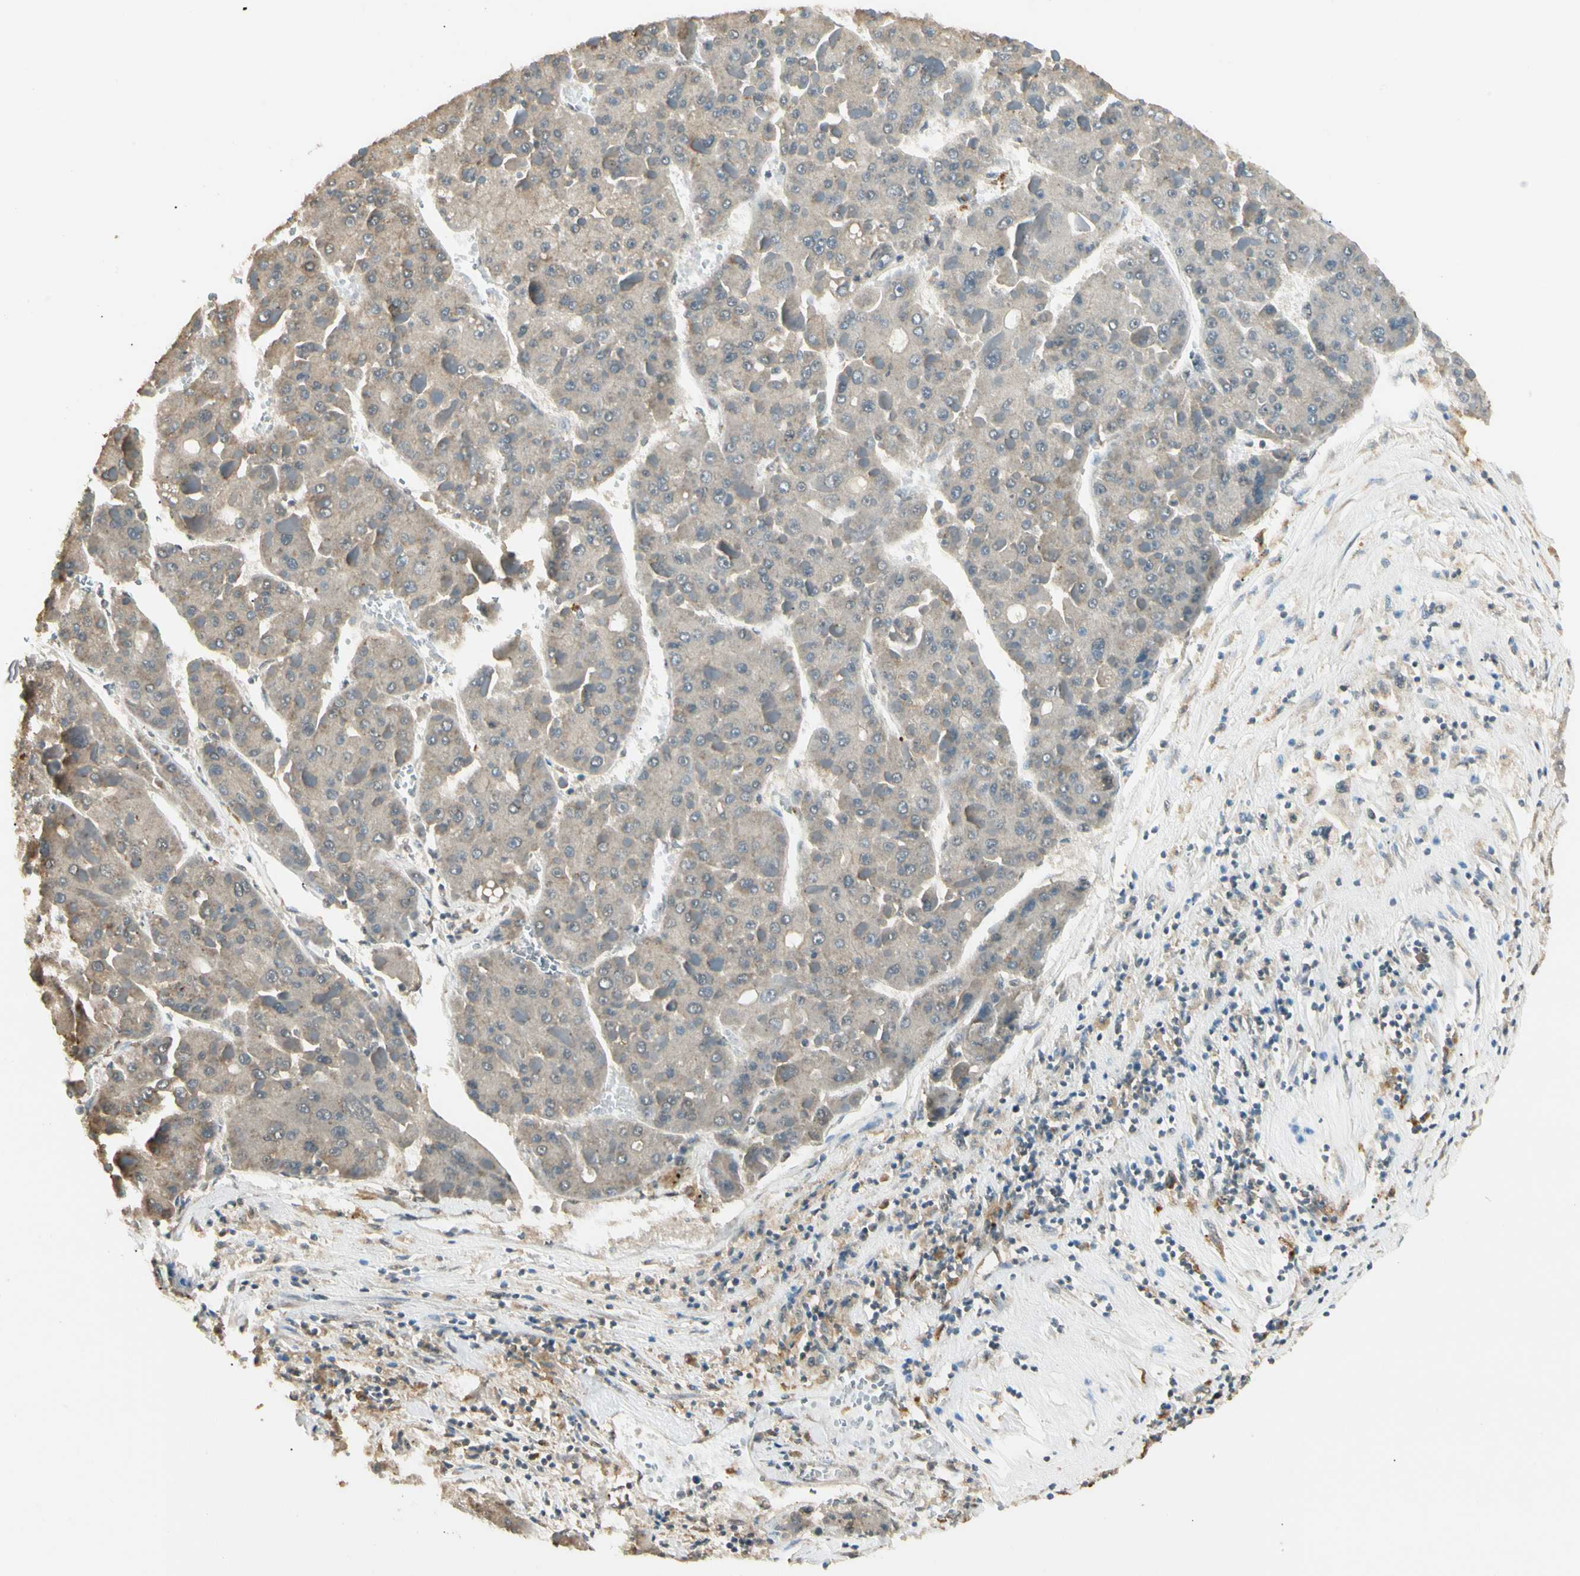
{"staining": {"intensity": "weak", "quantity": ">75%", "location": "cytoplasmic/membranous"}, "tissue": "liver cancer", "cell_type": "Tumor cells", "image_type": "cancer", "snomed": [{"axis": "morphology", "description": "Carcinoma, Hepatocellular, NOS"}, {"axis": "topography", "description": "Liver"}], "caption": "Immunohistochemical staining of human liver cancer (hepatocellular carcinoma) reveals low levels of weak cytoplasmic/membranous protein expression in about >75% of tumor cells.", "gene": "SGCA", "patient": {"sex": "female", "age": 73}}